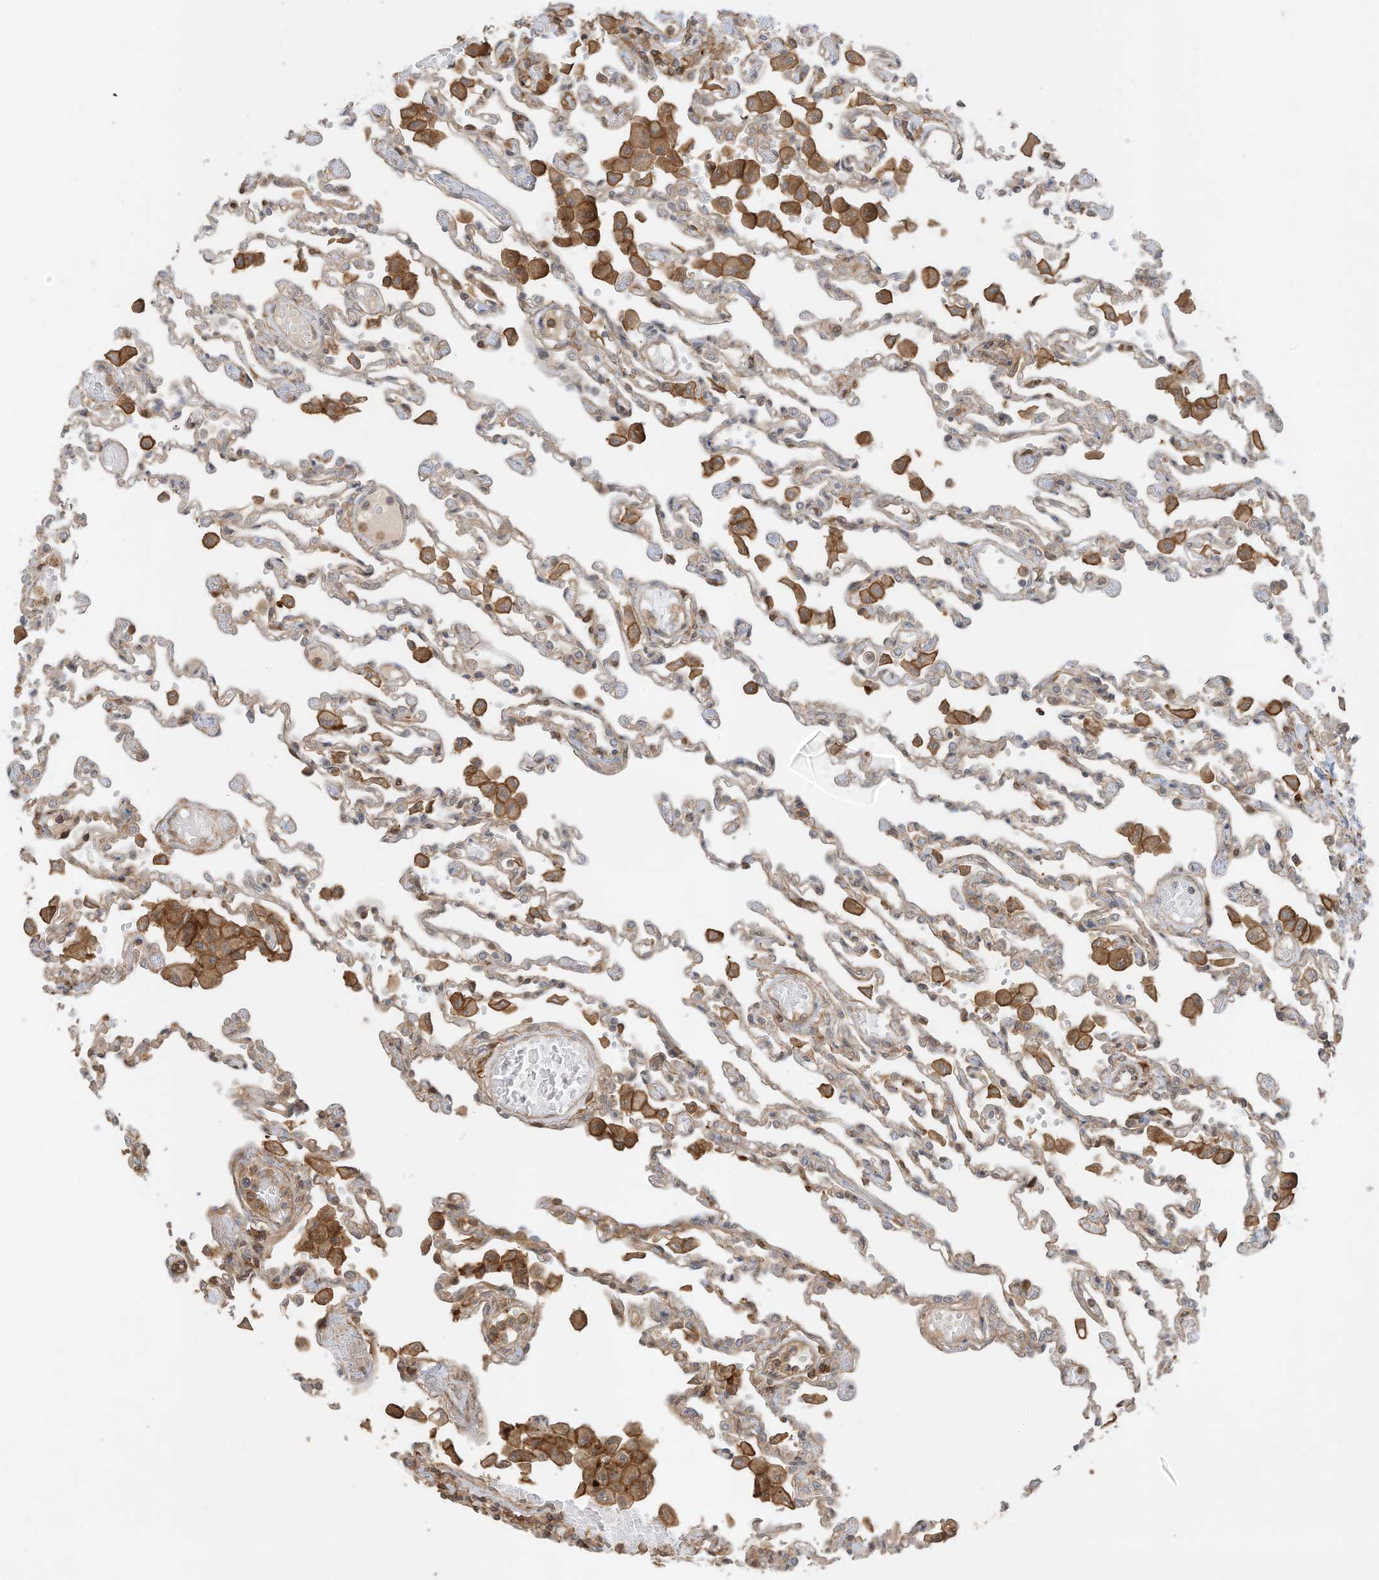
{"staining": {"intensity": "weak", "quantity": "25%-75%", "location": "cytoplasmic/membranous"}, "tissue": "lung", "cell_type": "Alveolar cells", "image_type": "normal", "snomed": [{"axis": "morphology", "description": "Normal tissue, NOS"}, {"axis": "topography", "description": "Bronchus"}, {"axis": "topography", "description": "Lung"}], "caption": "DAB immunohistochemical staining of unremarkable human lung shows weak cytoplasmic/membranous protein expression in approximately 25%-75% of alveolar cells.", "gene": "SLC25A12", "patient": {"sex": "female", "age": 49}}